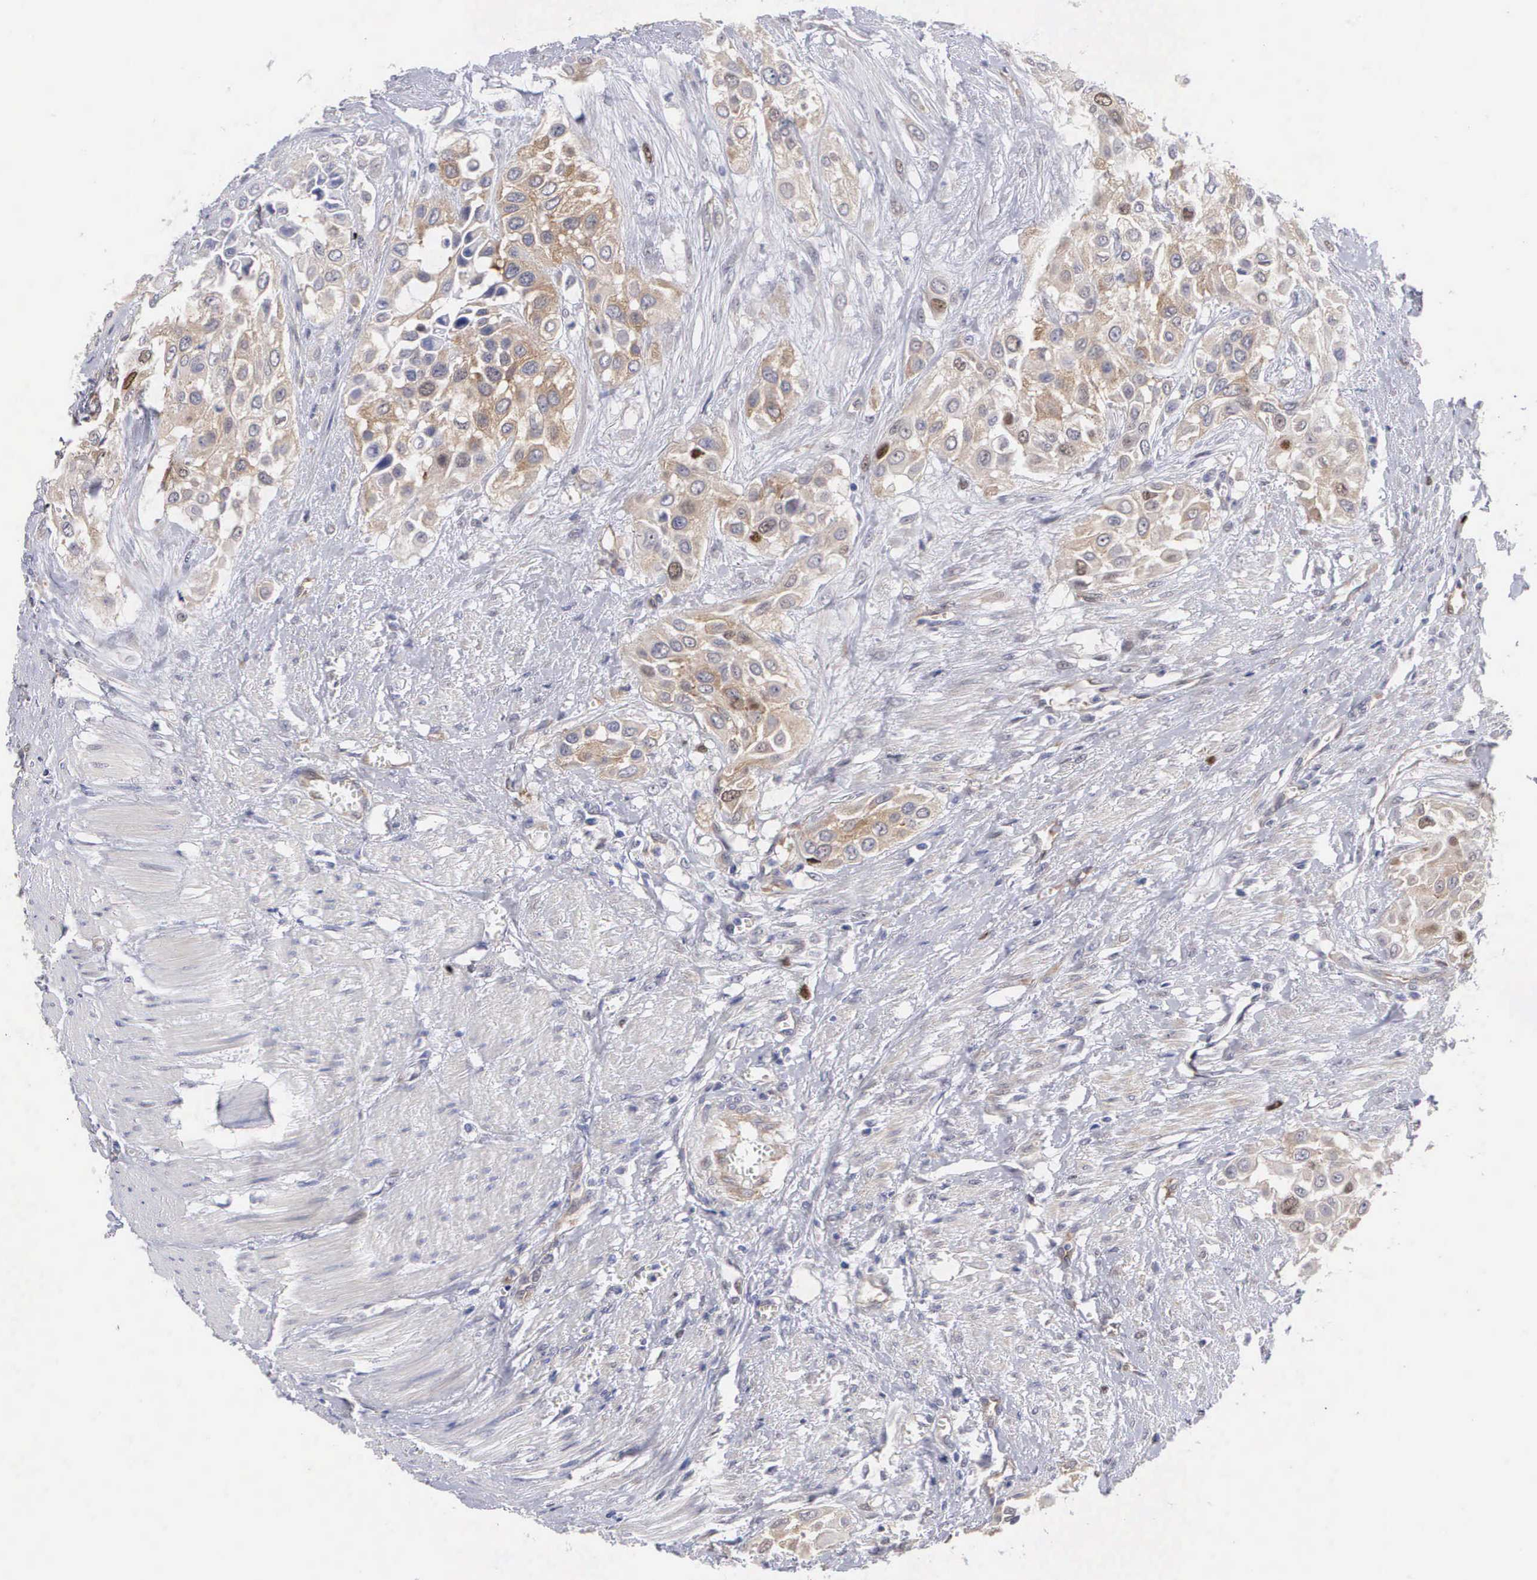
{"staining": {"intensity": "weak", "quantity": "25%-75%", "location": "cytoplasmic/membranous"}, "tissue": "urothelial cancer", "cell_type": "Tumor cells", "image_type": "cancer", "snomed": [{"axis": "morphology", "description": "Urothelial carcinoma, High grade"}, {"axis": "topography", "description": "Urinary bladder"}], "caption": "High-grade urothelial carcinoma stained with a protein marker demonstrates weak staining in tumor cells.", "gene": "MAST4", "patient": {"sex": "male", "age": 57}}